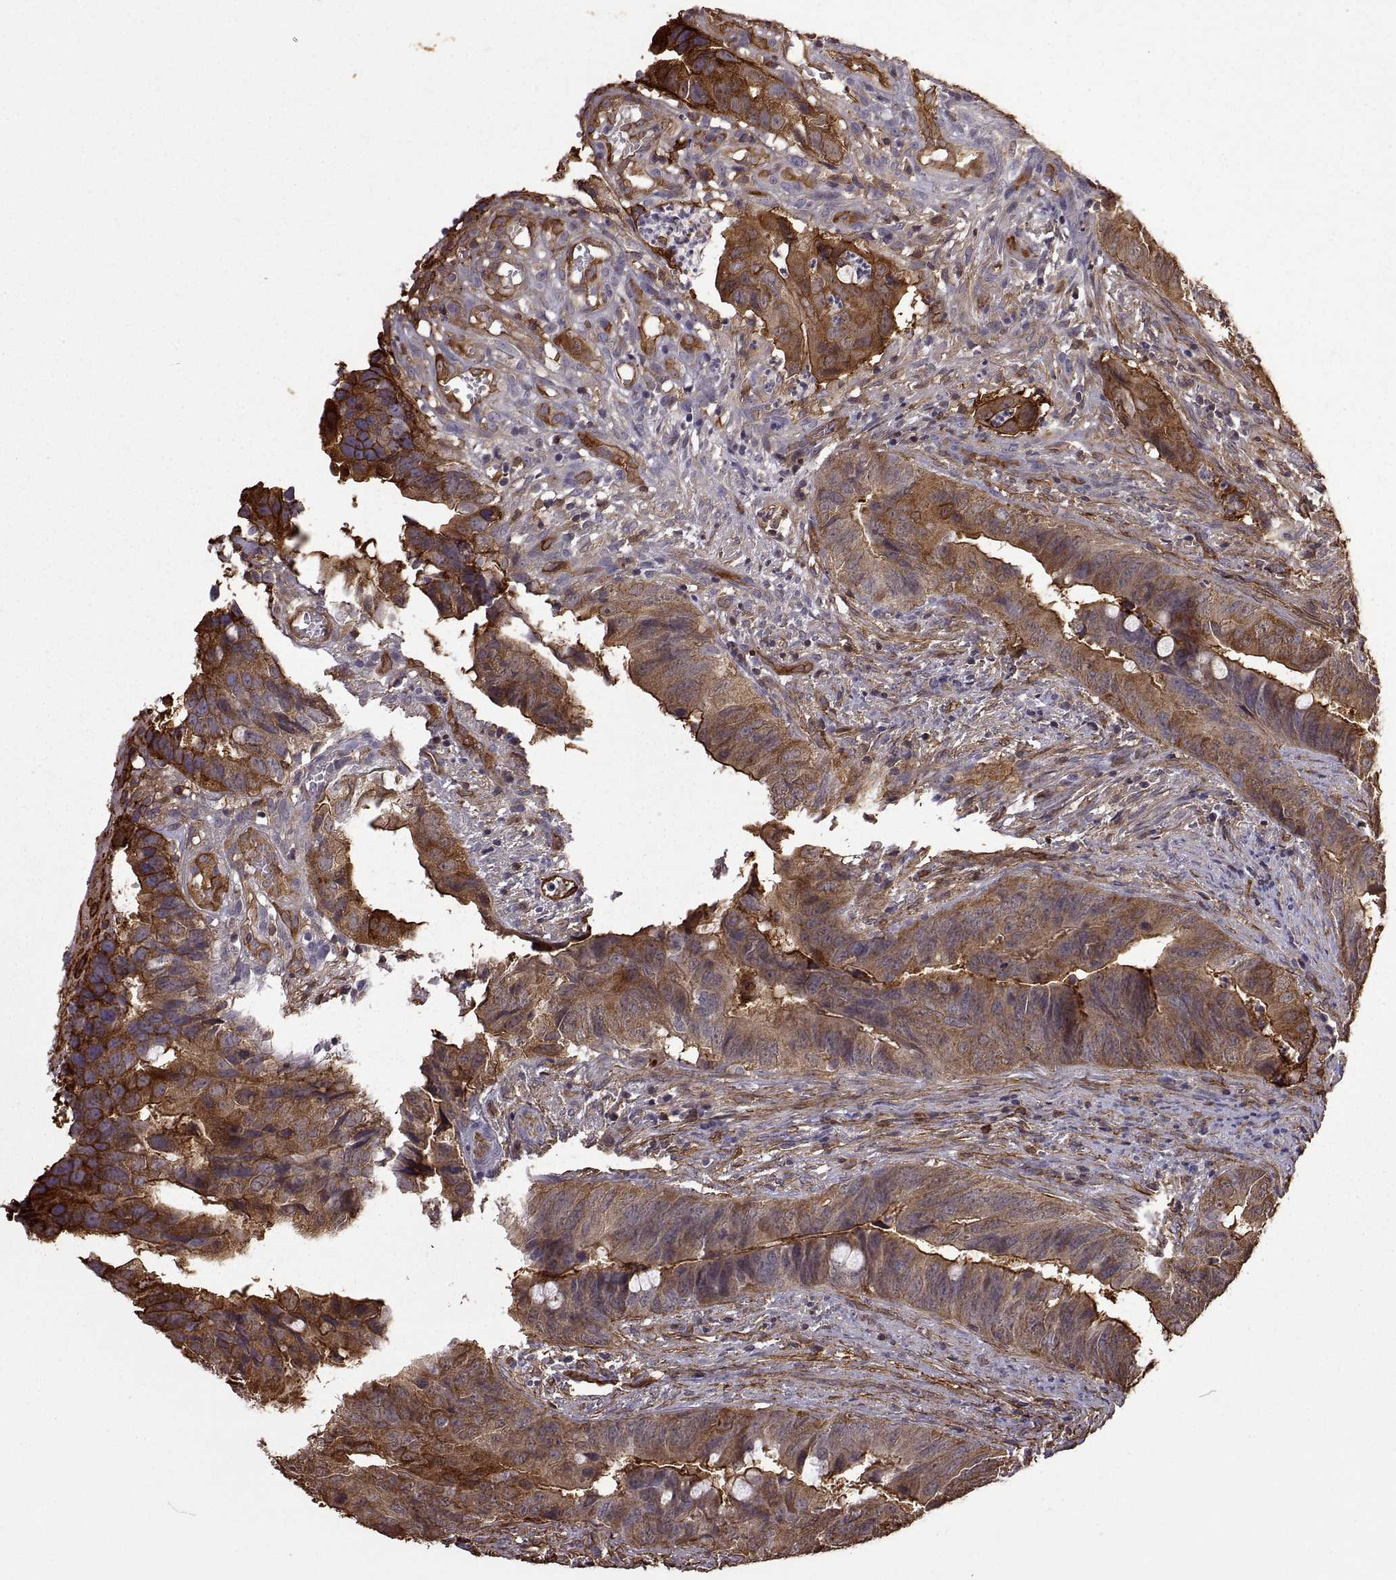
{"staining": {"intensity": "strong", "quantity": ">75%", "location": "cytoplasmic/membranous"}, "tissue": "colorectal cancer", "cell_type": "Tumor cells", "image_type": "cancer", "snomed": [{"axis": "morphology", "description": "Adenocarcinoma, NOS"}, {"axis": "topography", "description": "Colon"}], "caption": "The image exhibits immunohistochemical staining of colorectal cancer. There is strong cytoplasmic/membranous positivity is present in about >75% of tumor cells.", "gene": "S100A10", "patient": {"sex": "female", "age": 82}}